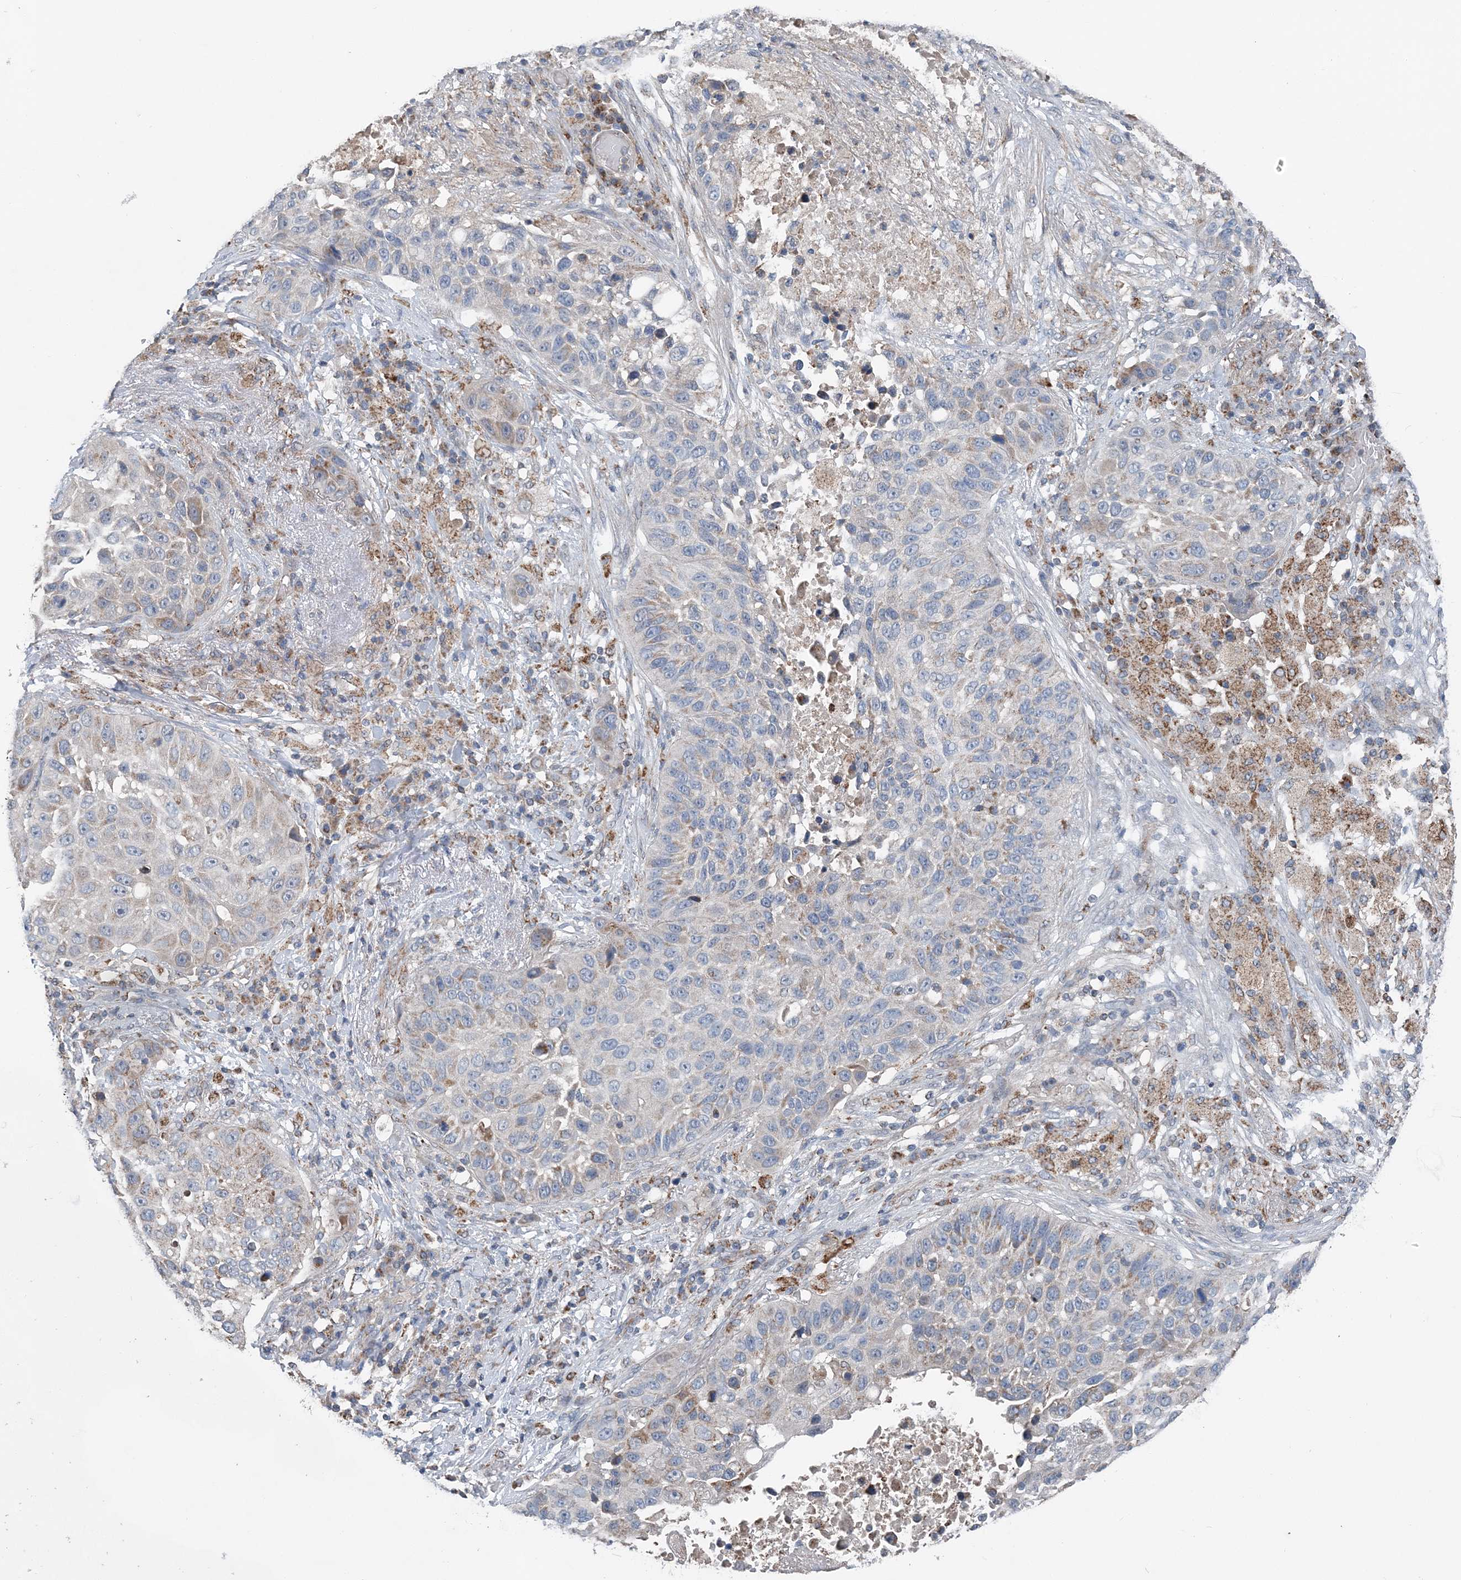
{"staining": {"intensity": "weak", "quantity": "<25%", "location": "cytoplasmic/membranous"}, "tissue": "lung cancer", "cell_type": "Tumor cells", "image_type": "cancer", "snomed": [{"axis": "morphology", "description": "Squamous cell carcinoma, NOS"}, {"axis": "topography", "description": "Lung"}], "caption": "Immunohistochemical staining of lung cancer (squamous cell carcinoma) reveals no significant positivity in tumor cells.", "gene": "SPRY2", "patient": {"sex": "male", "age": 57}}